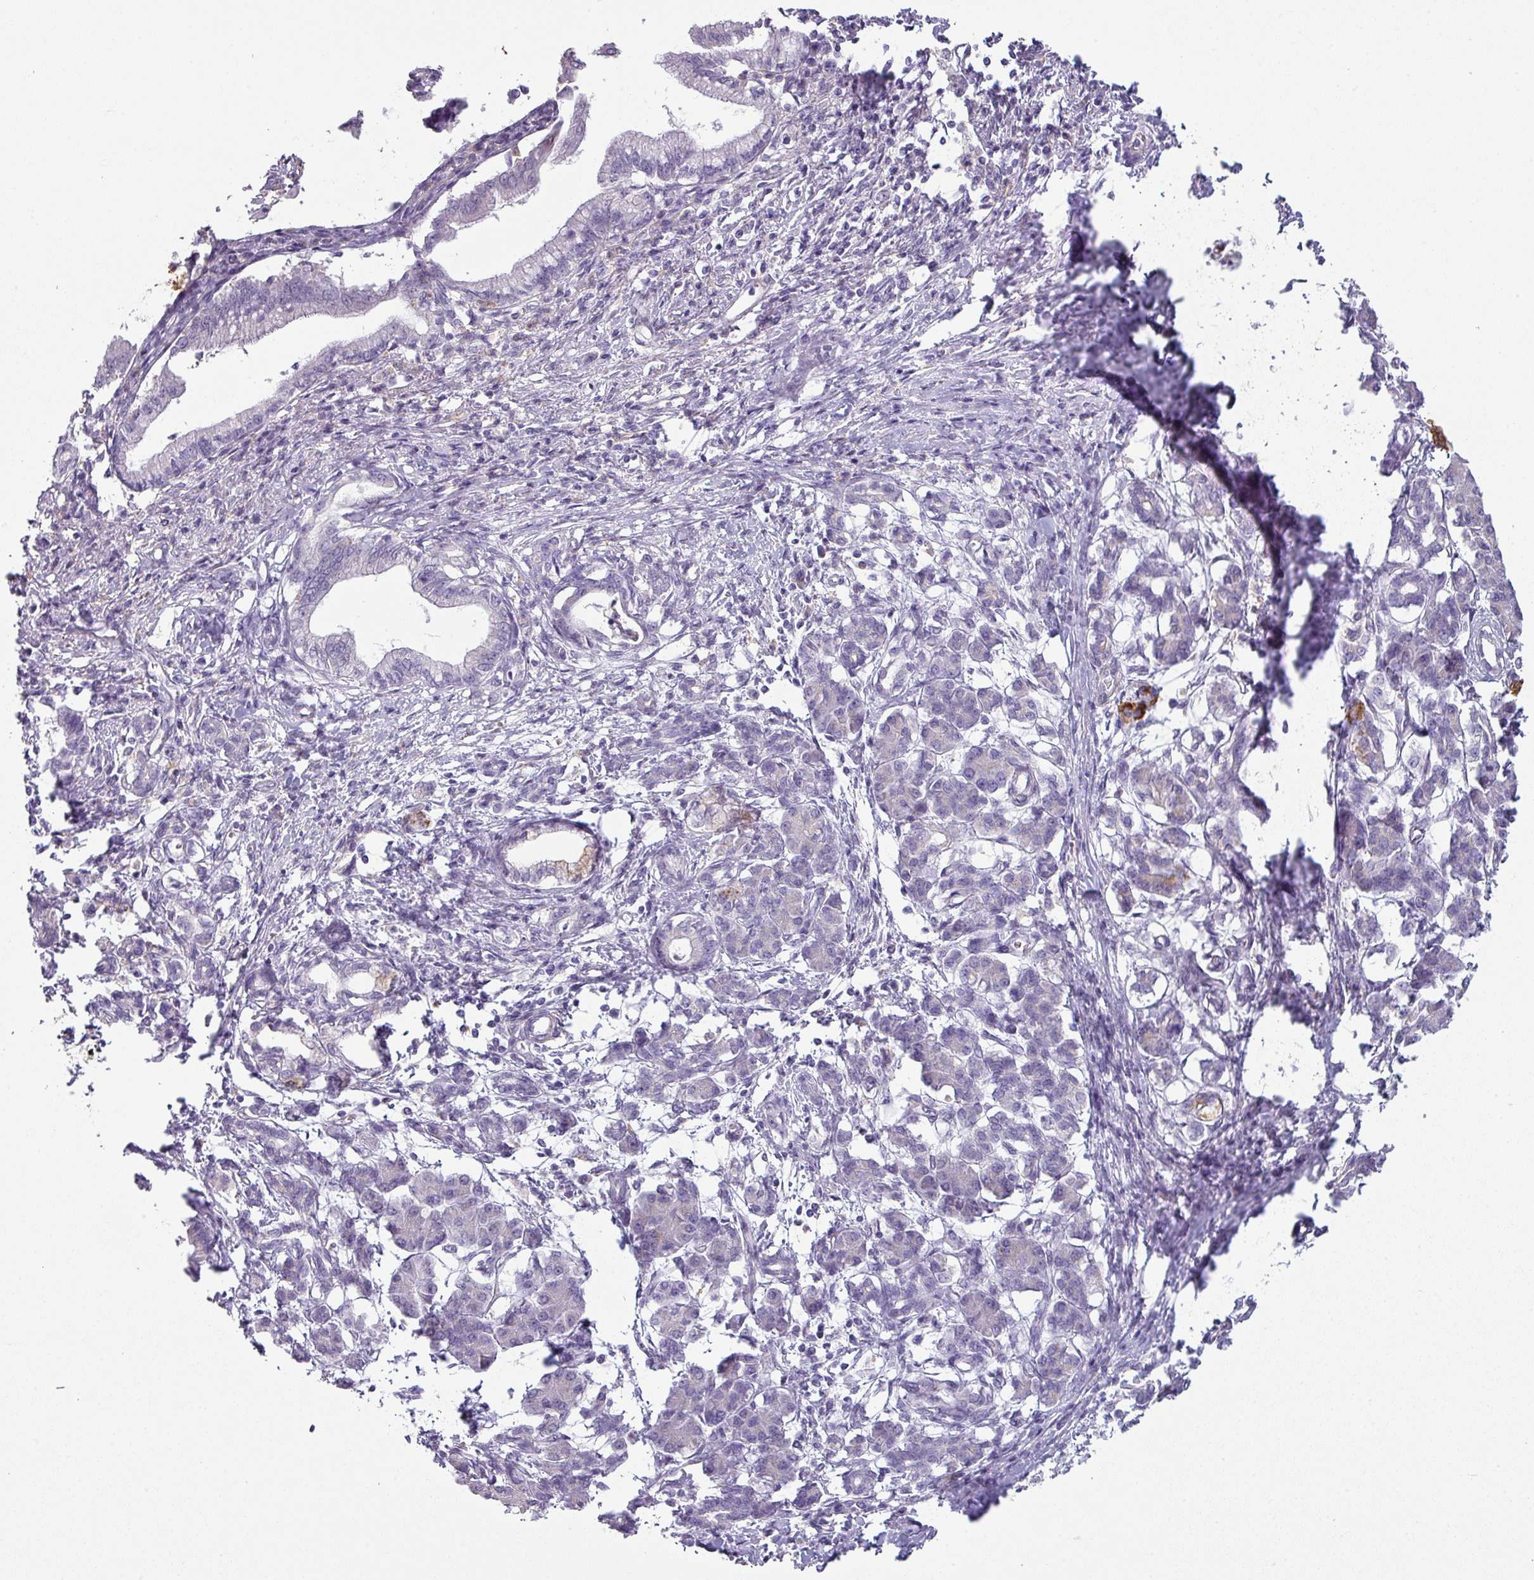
{"staining": {"intensity": "negative", "quantity": "none", "location": "none"}, "tissue": "pancreatic cancer", "cell_type": "Tumor cells", "image_type": "cancer", "snomed": [{"axis": "morphology", "description": "Adenocarcinoma, NOS"}, {"axis": "topography", "description": "Pancreas"}], "caption": "The immunohistochemistry image has no significant staining in tumor cells of pancreatic cancer (adenocarcinoma) tissue. Brightfield microscopy of immunohistochemistry (IHC) stained with DAB (3,3'-diaminobenzidine) (brown) and hematoxylin (blue), captured at high magnification.", "gene": "MAGEC3", "patient": {"sex": "female", "age": 55}}